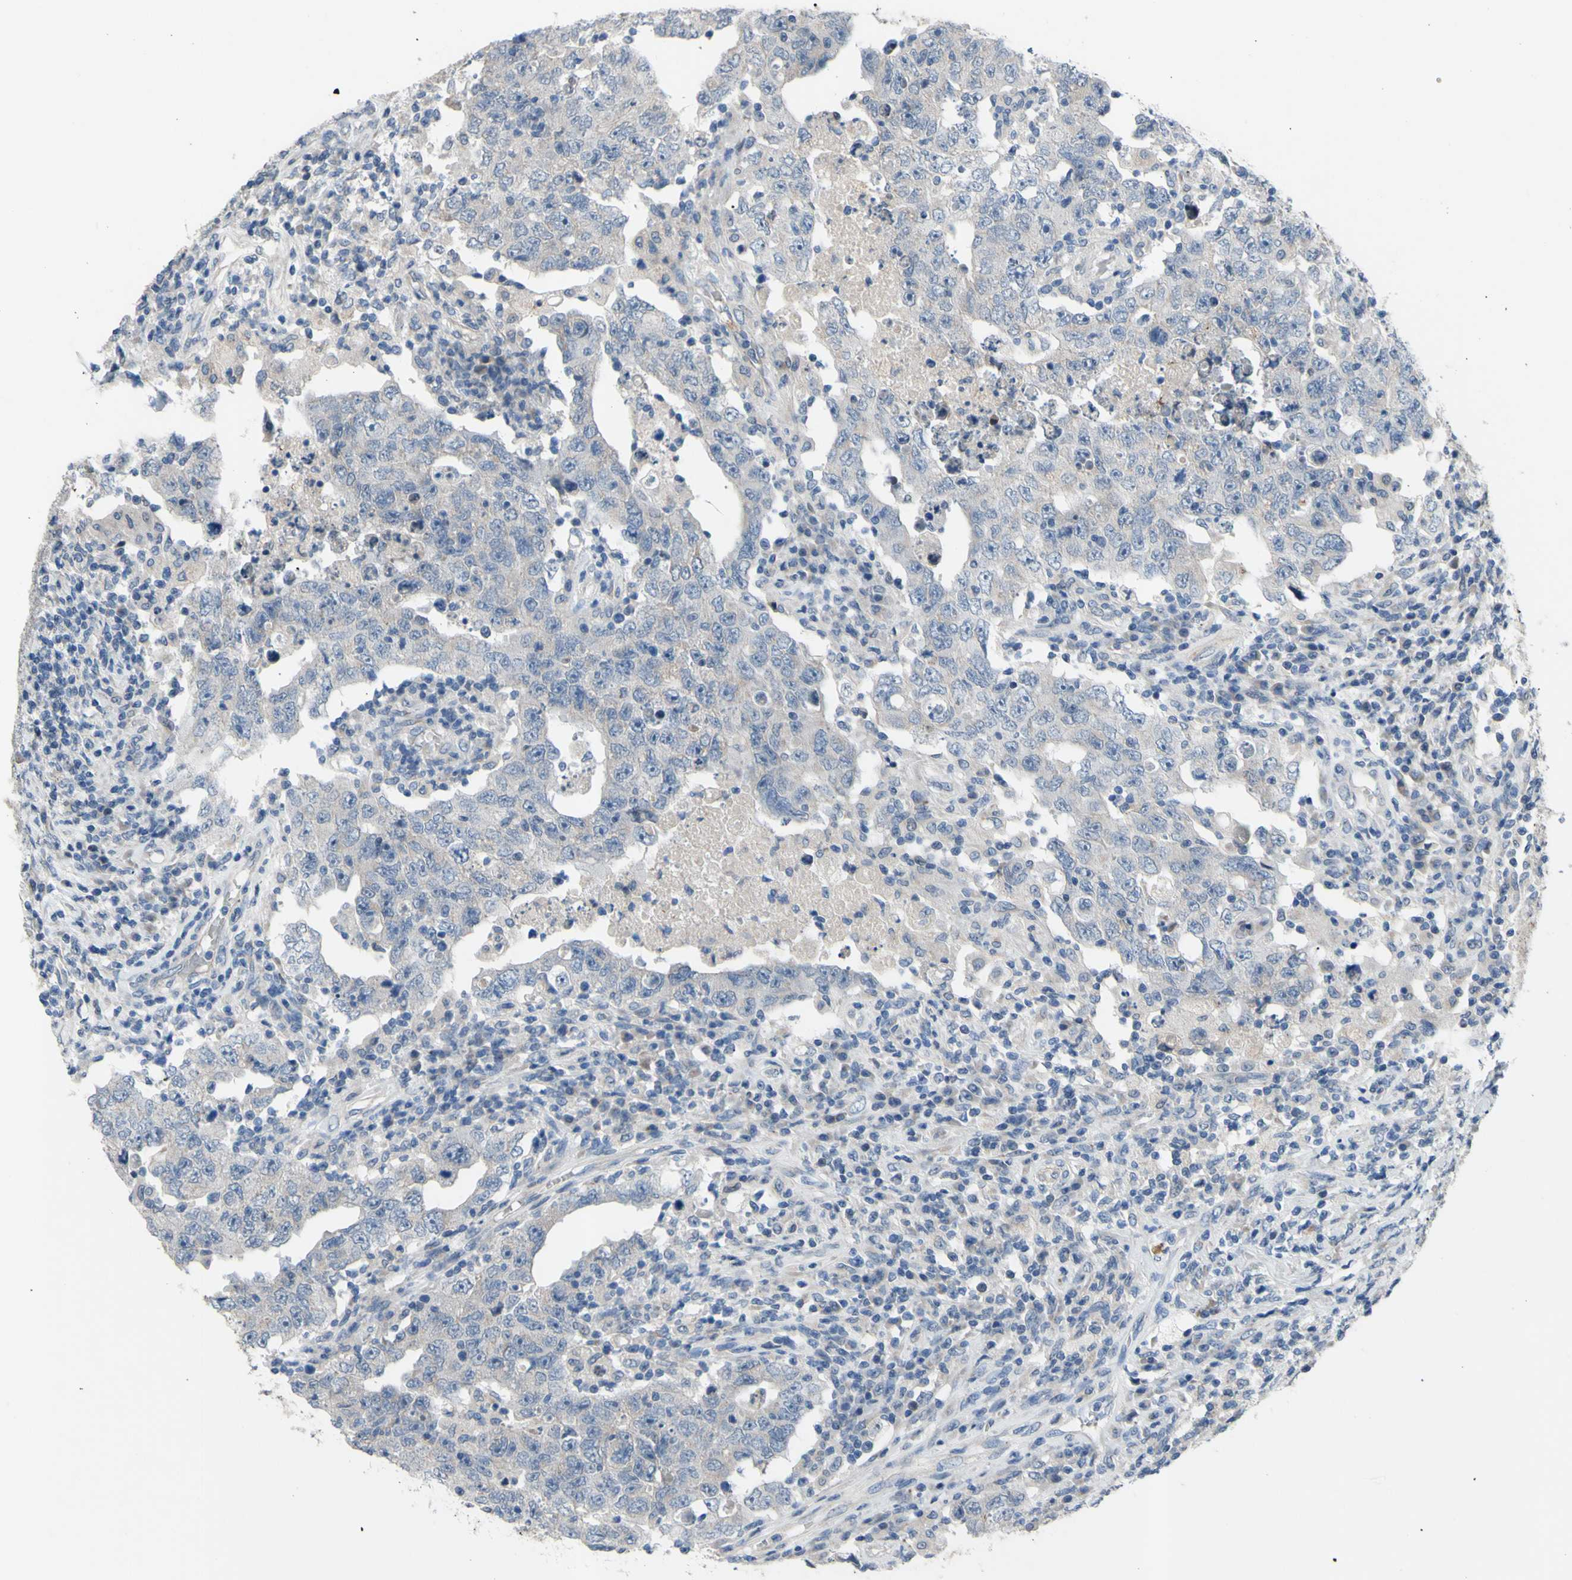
{"staining": {"intensity": "weak", "quantity": ">75%", "location": "cytoplasmic/membranous"}, "tissue": "testis cancer", "cell_type": "Tumor cells", "image_type": "cancer", "snomed": [{"axis": "morphology", "description": "Carcinoma, Embryonal, NOS"}, {"axis": "topography", "description": "Testis"}], "caption": "Protein staining displays weak cytoplasmic/membranous positivity in about >75% of tumor cells in testis embryonal carcinoma.", "gene": "GRAMD2B", "patient": {"sex": "male", "age": 26}}